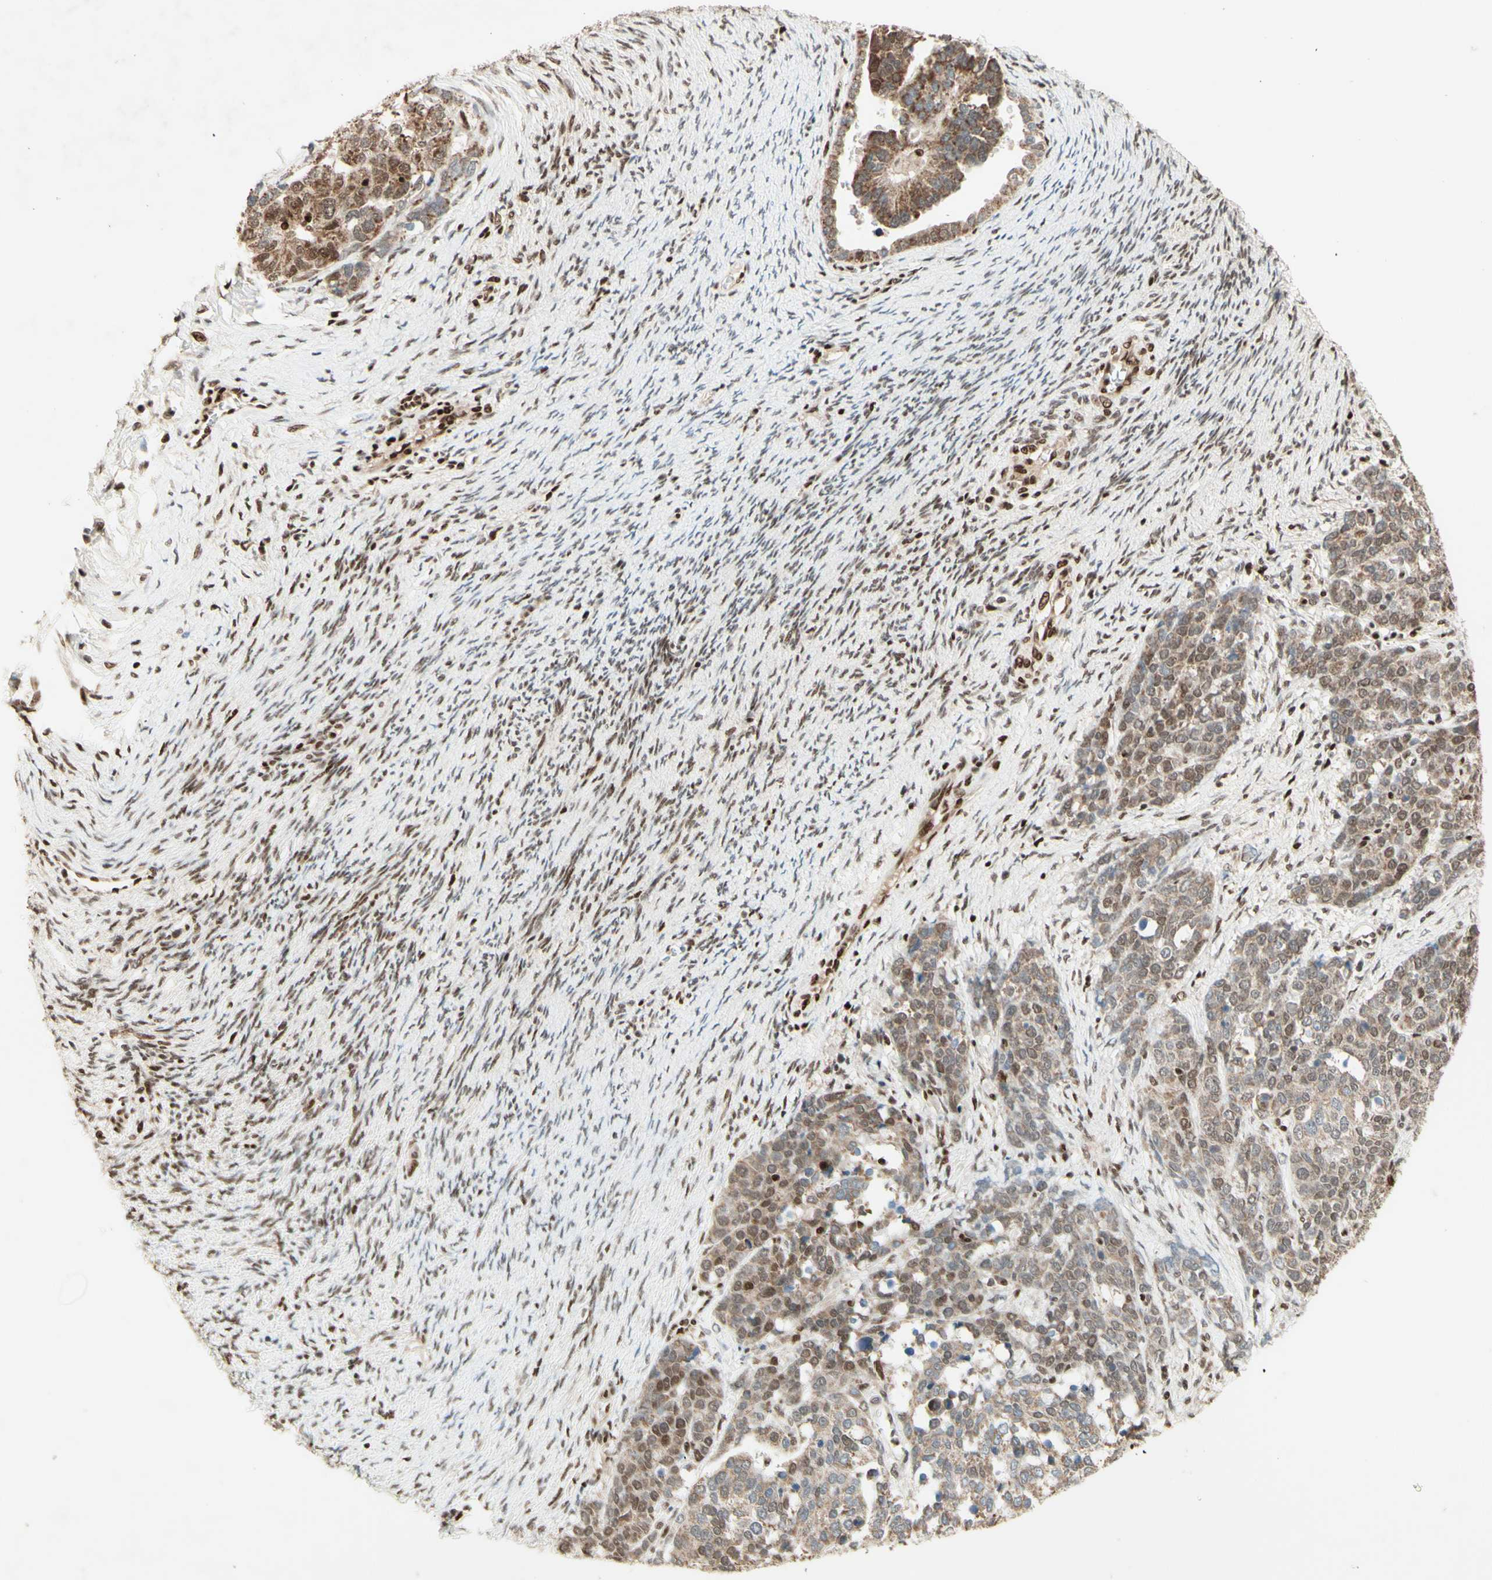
{"staining": {"intensity": "weak", "quantity": ">75%", "location": "cytoplasmic/membranous,nuclear"}, "tissue": "ovarian cancer", "cell_type": "Tumor cells", "image_type": "cancer", "snomed": [{"axis": "morphology", "description": "Cystadenocarcinoma, serous, NOS"}, {"axis": "topography", "description": "Ovary"}], "caption": "Immunohistochemical staining of human ovarian serous cystadenocarcinoma demonstrates low levels of weak cytoplasmic/membranous and nuclear protein expression in about >75% of tumor cells. The protein is stained brown, and the nuclei are stained in blue (DAB (3,3'-diaminobenzidine) IHC with brightfield microscopy, high magnification).", "gene": "NR3C1", "patient": {"sex": "female", "age": 44}}